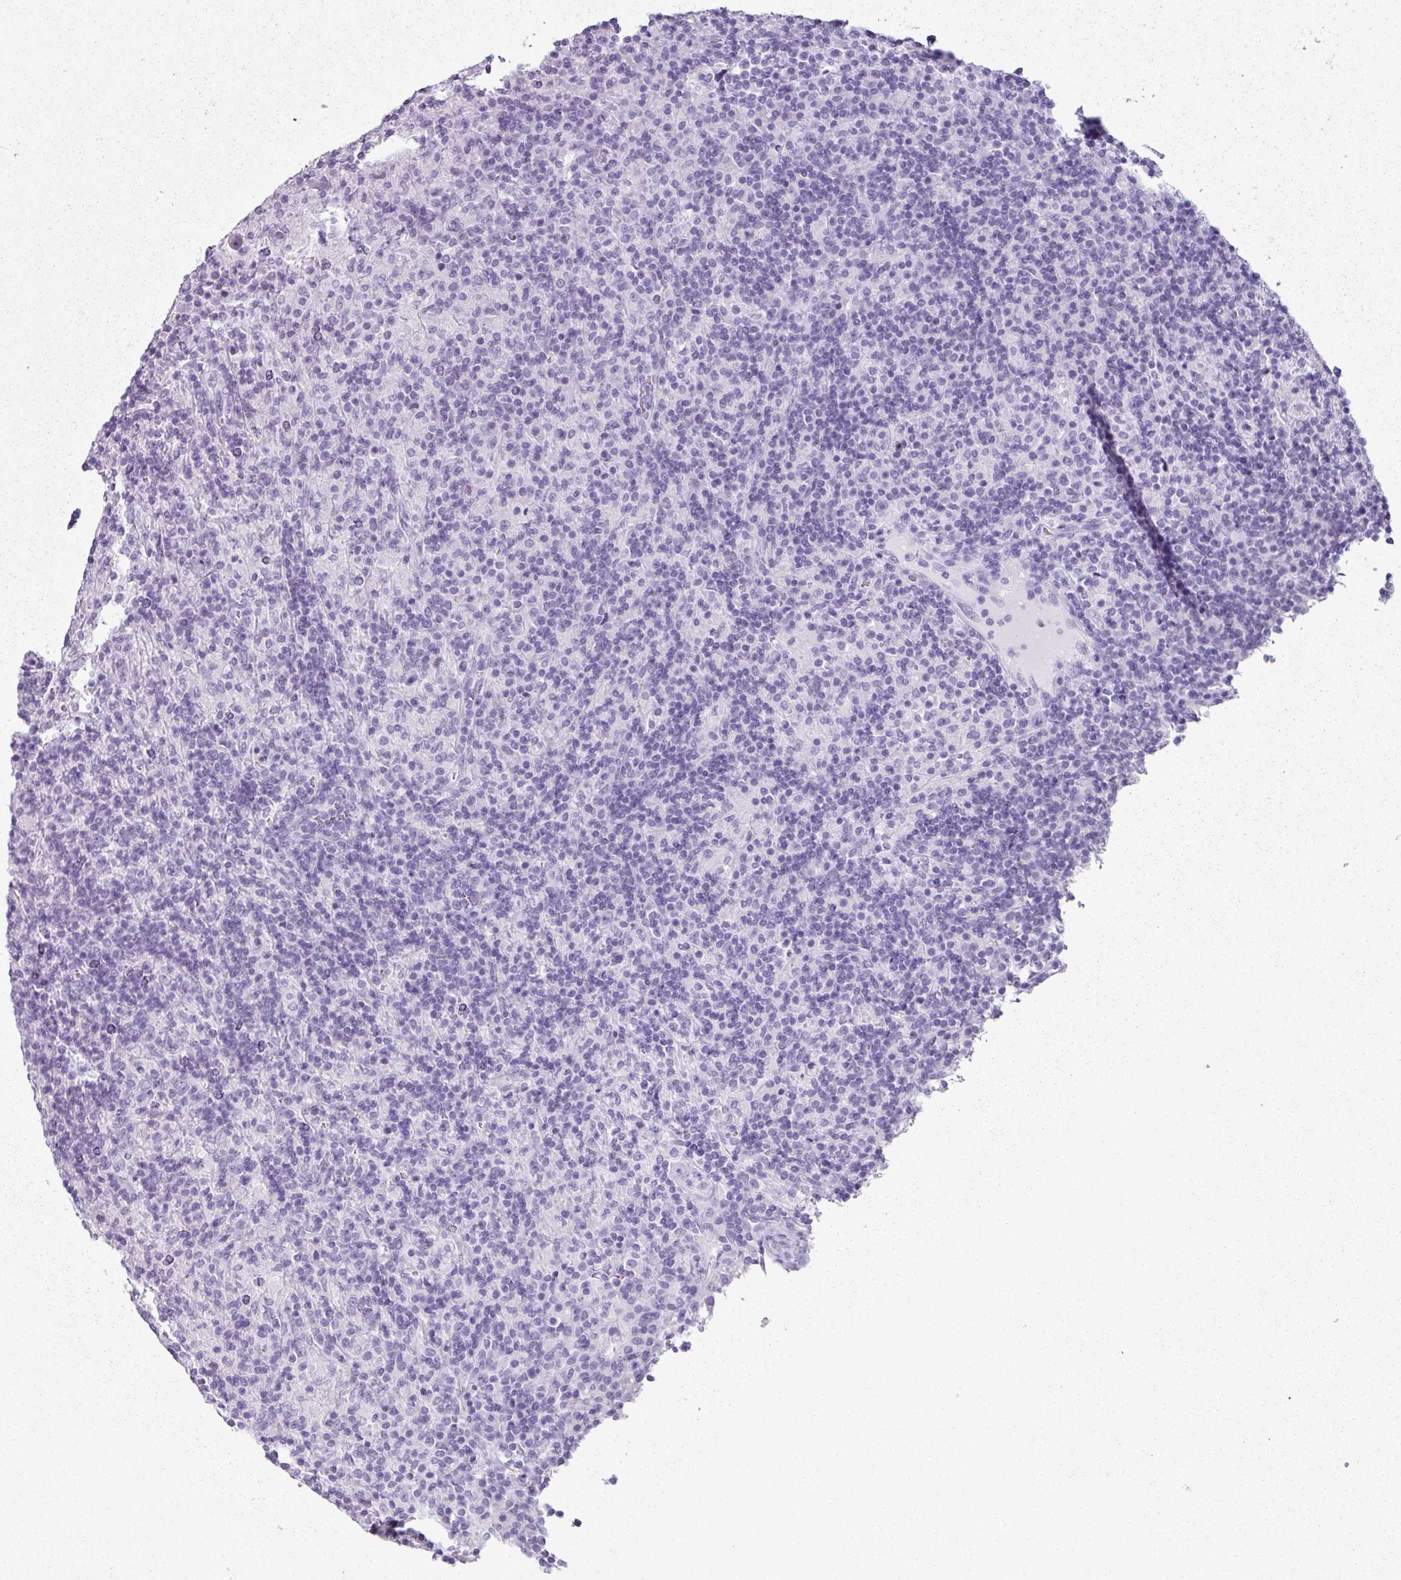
{"staining": {"intensity": "negative", "quantity": "none", "location": "none"}, "tissue": "lymphoma", "cell_type": "Tumor cells", "image_type": "cancer", "snomed": [{"axis": "morphology", "description": "Hodgkin's disease, NOS"}, {"axis": "topography", "description": "Lymph node"}], "caption": "The photomicrograph shows no staining of tumor cells in lymphoma.", "gene": "SCT", "patient": {"sex": "male", "age": 70}}